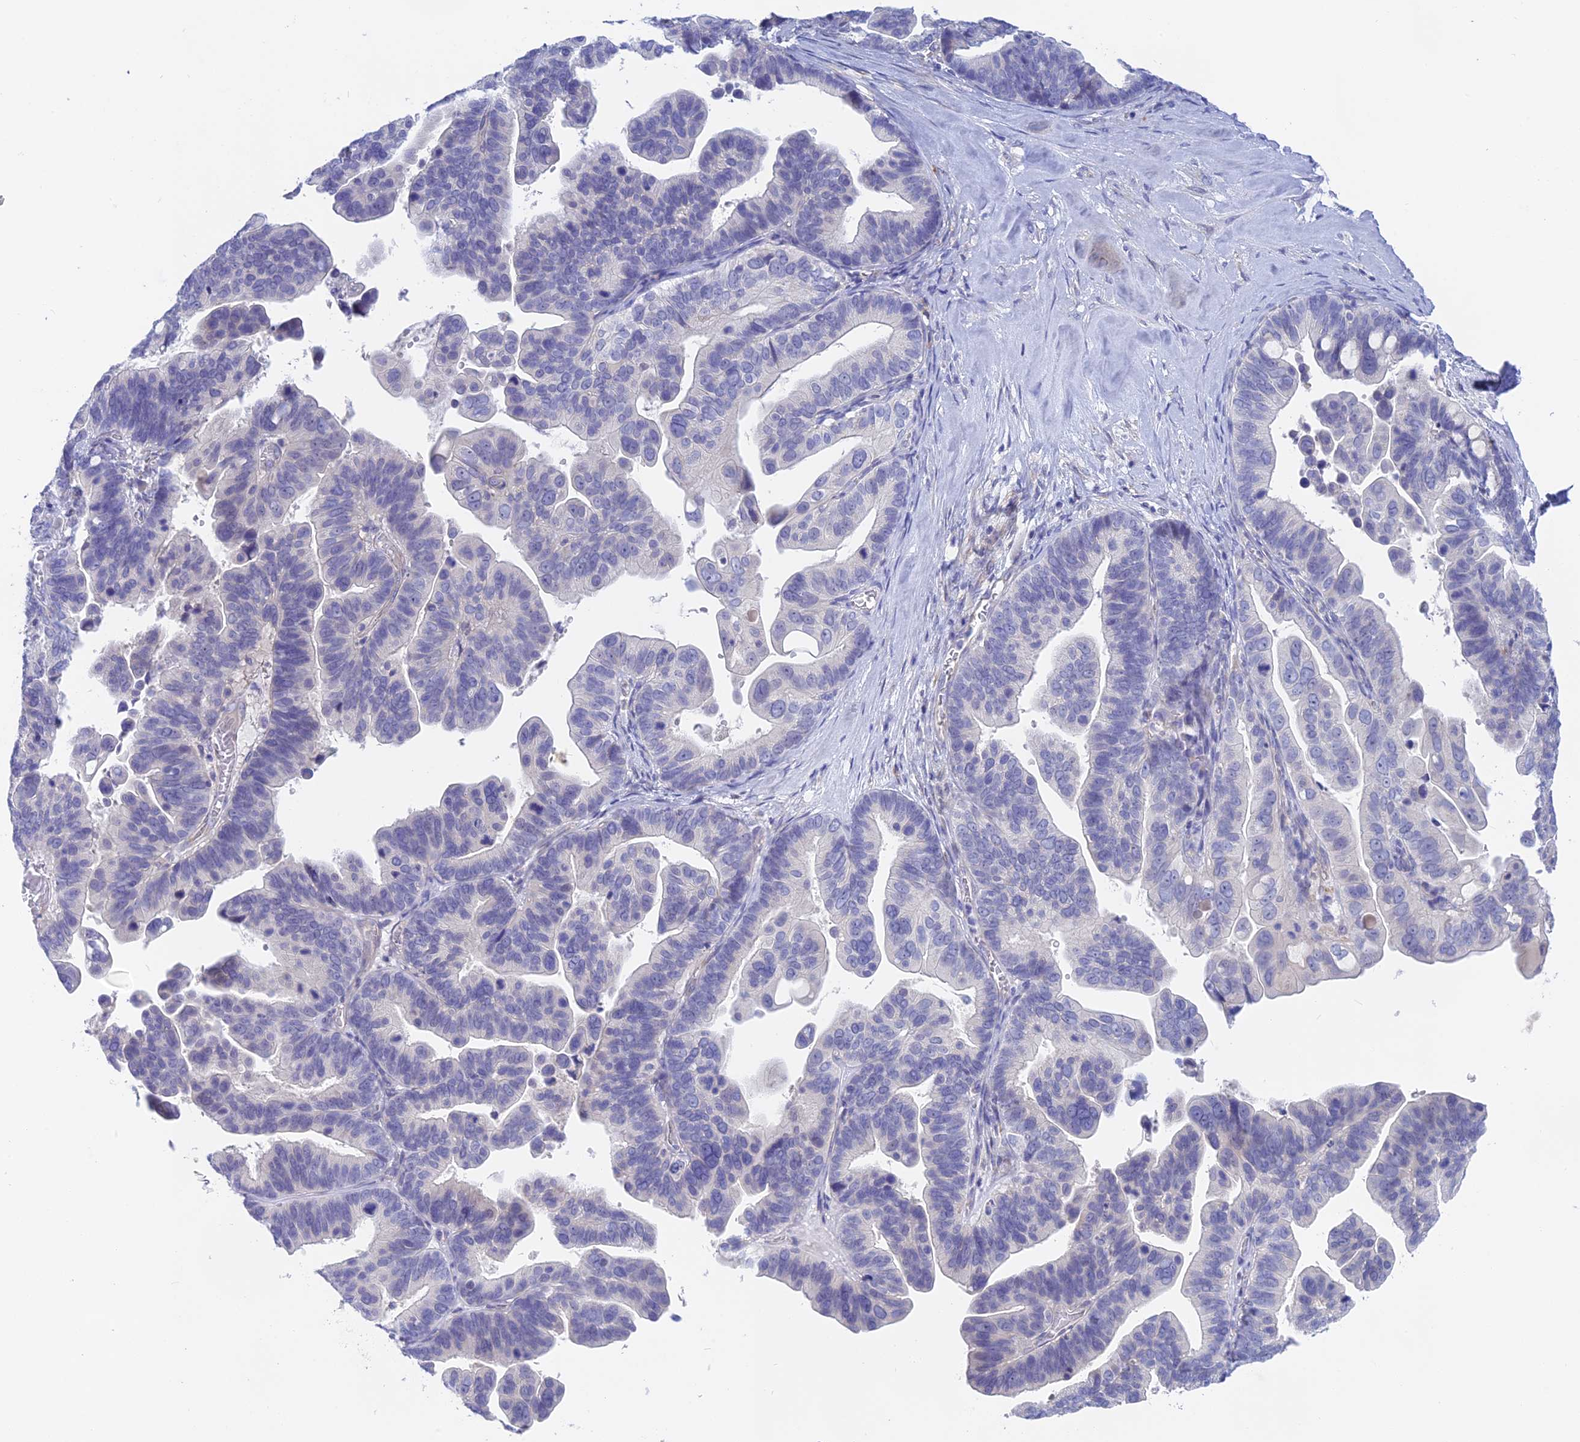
{"staining": {"intensity": "negative", "quantity": "none", "location": "none"}, "tissue": "ovarian cancer", "cell_type": "Tumor cells", "image_type": "cancer", "snomed": [{"axis": "morphology", "description": "Cystadenocarcinoma, serous, NOS"}, {"axis": "topography", "description": "Ovary"}], "caption": "This is an immunohistochemistry (IHC) micrograph of human ovarian cancer (serous cystadenocarcinoma). There is no staining in tumor cells.", "gene": "GLB1L", "patient": {"sex": "female", "age": 56}}